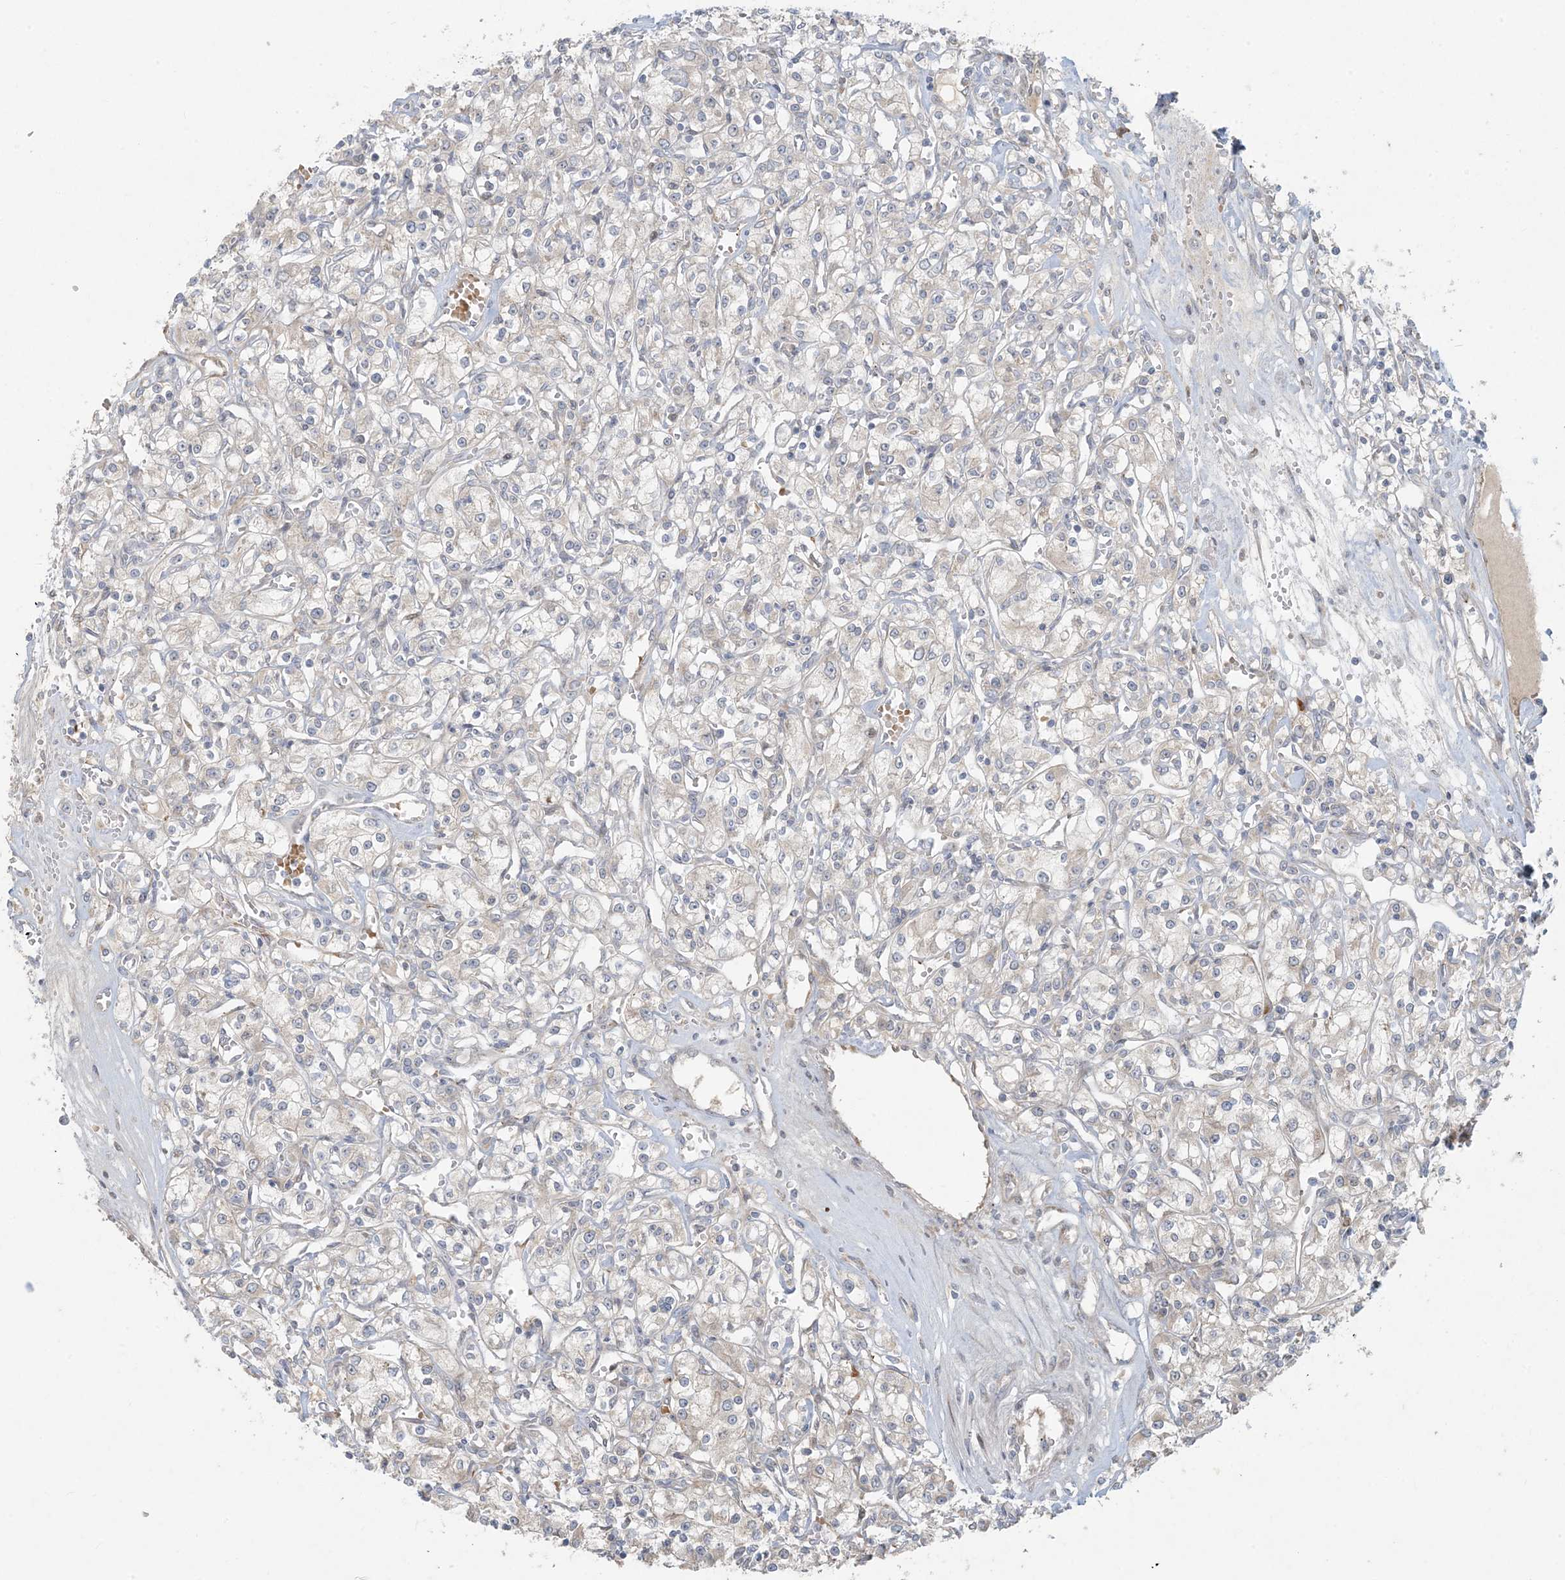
{"staining": {"intensity": "negative", "quantity": "none", "location": "none"}, "tissue": "renal cancer", "cell_type": "Tumor cells", "image_type": "cancer", "snomed": [{"axis": "morphology", "description": "Adenocarcinoma, NOS"}, {"axis": "topography", "description": "Kidney"}], "caption": "DAB immunohistochemical staining of renal cancer displays no significant expression in tumor cells.", "gene": "HACL1", "patient": {"sex": "female", "age": 59}}